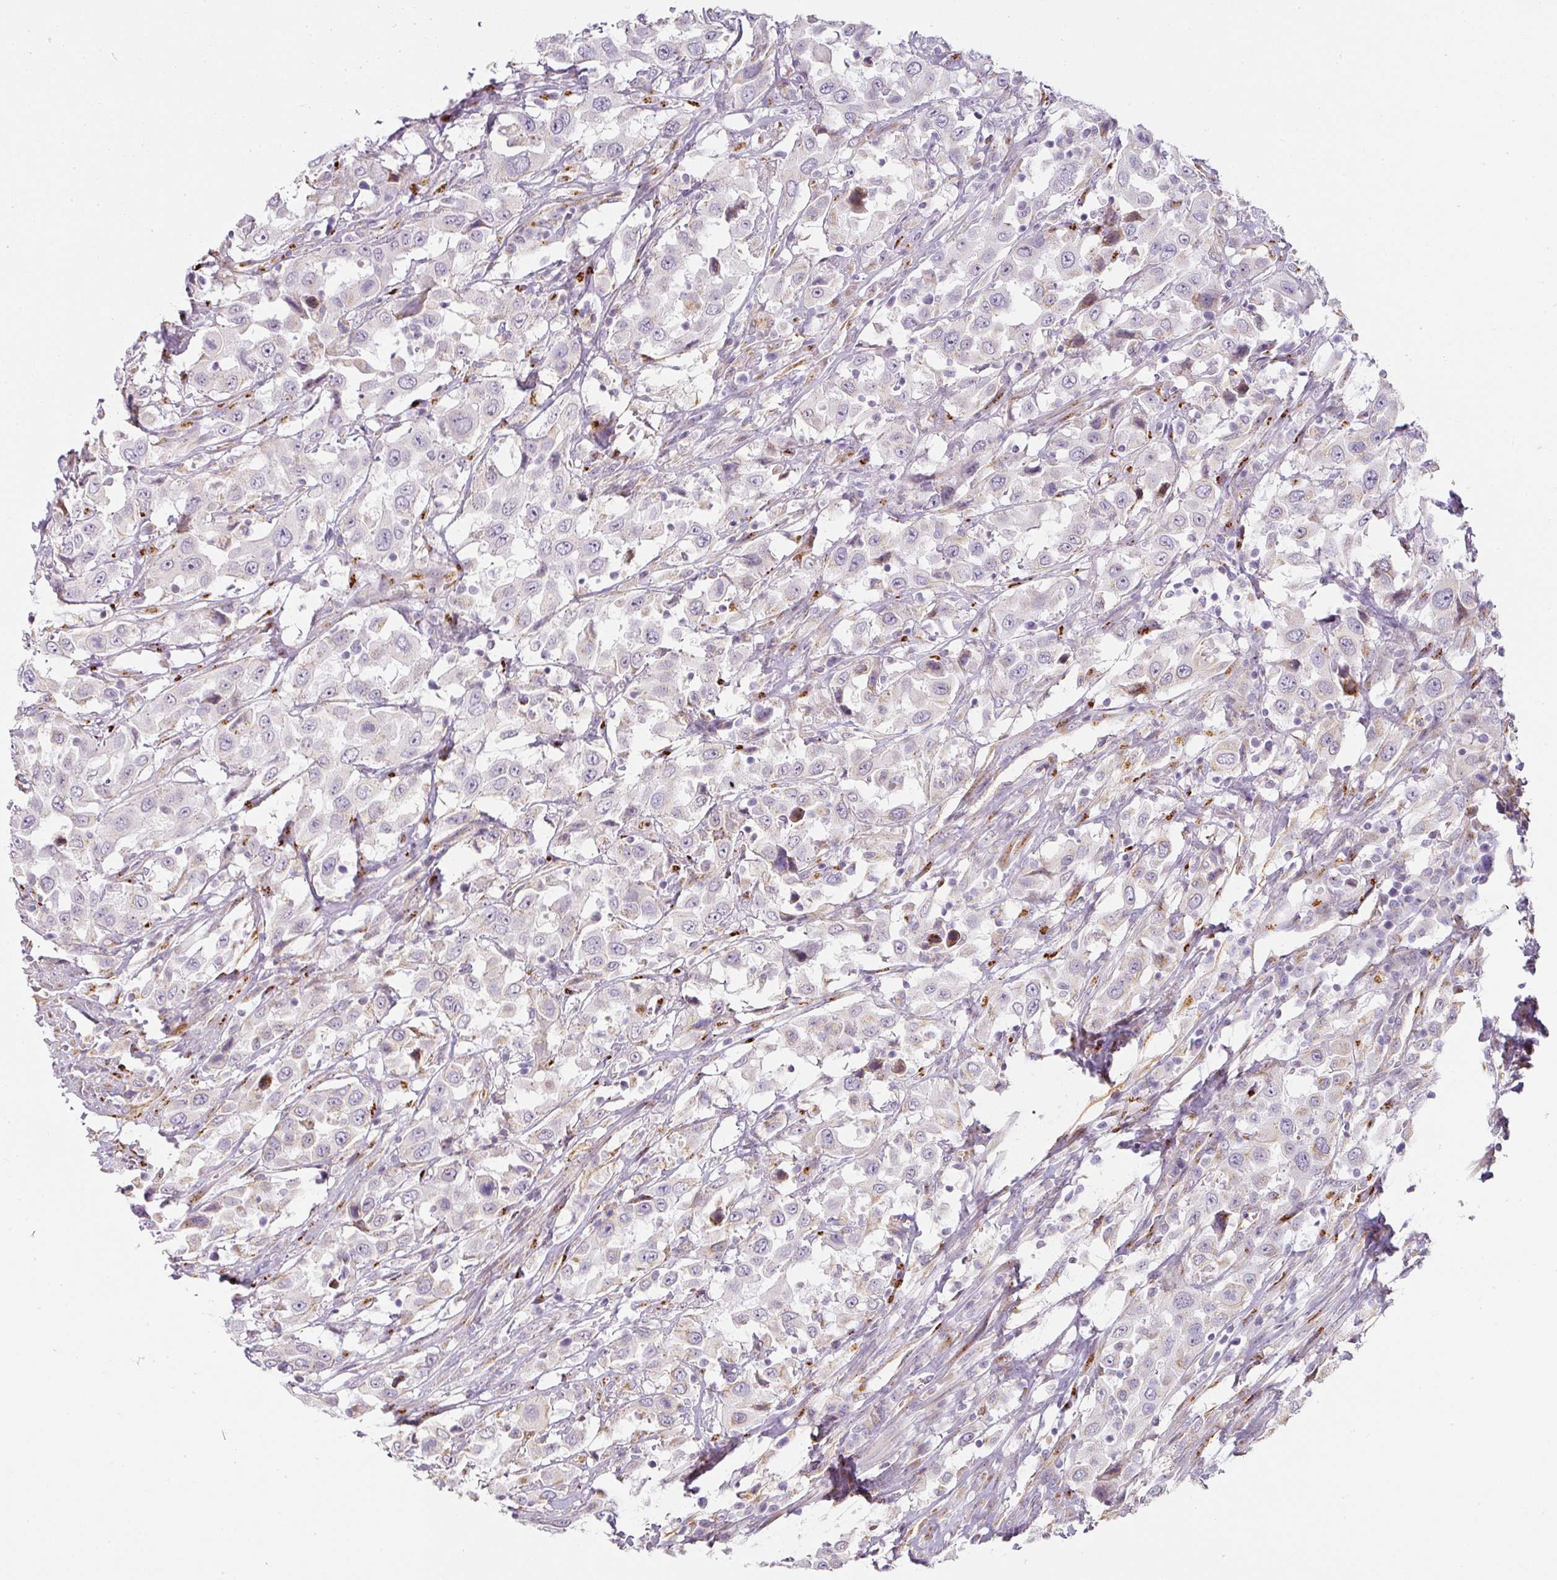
{"staining": {"intensity": "negative", "quantity": "none", "location": "none"}, "tissue": "urothelial cancer", "cell_type": "Tumor cells", "image_type": "cancer", "snomed": [{"axis": "morphology", "description": "Urothelial carcinoma, High grade"}, {"axis": "topography", "description": "Urinary bladder"}], "caption": "Urothelial carcinoma (high-grade) stained for a protein using IHC reveals no expression tumor cells.", "gene": "ATP8B2", "patient": {"sex": "male", "age": 61}}